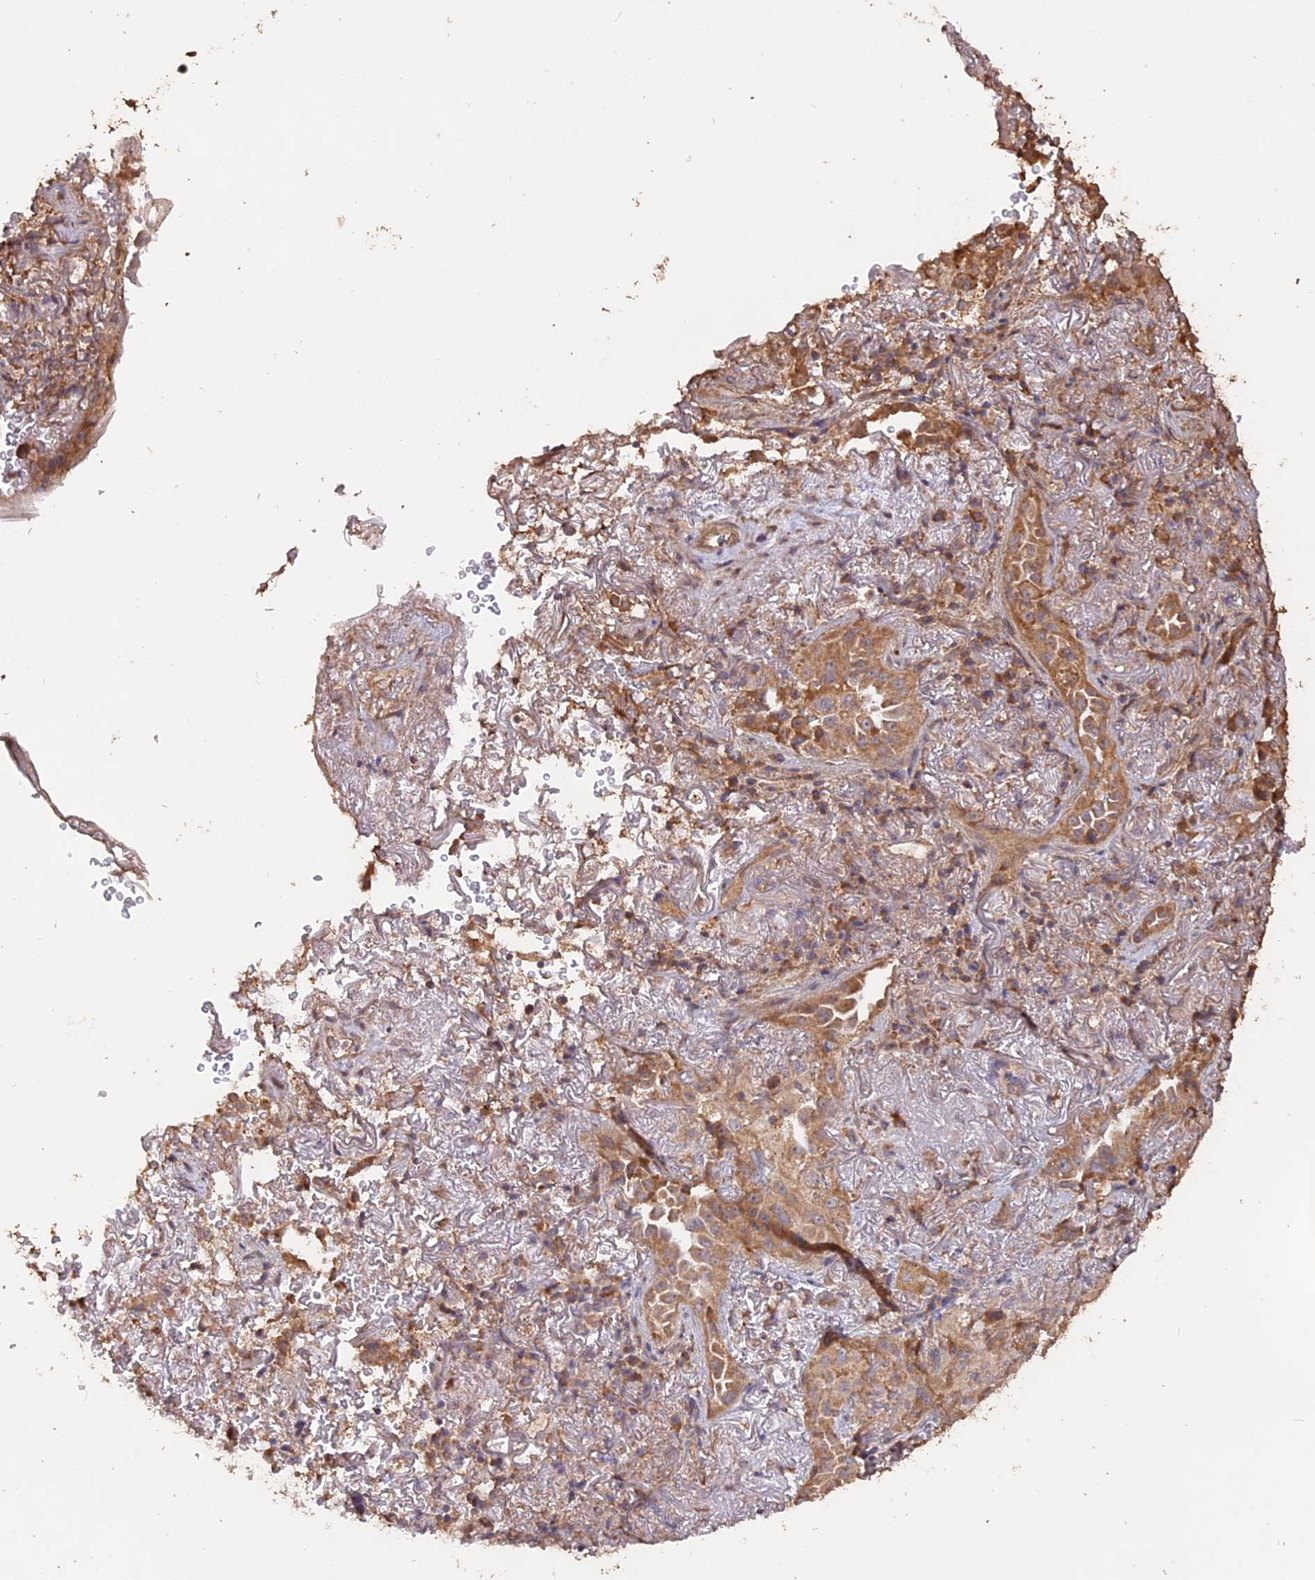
{"staining": {"intensity": "moderate", "quantity": ">75%", "location": "cytoplasmic/membranous"}, "tissue": "lung cancer", "cell_type": "Tumor cells", "image_type": "cancer", "snomed": [{"axis": "morphology", "description": "Adenocarcinoma, NOS"}, {"axis": "topography", "description": "Lung"}], "caption": "Protein expression analysis of human lung adenocarcinoma reveals moderate cytoplasmic/membranous expression in about >75% of tumor cells.", "gene": "LAYN", "patient": {"sex": "female", "age": 69}}